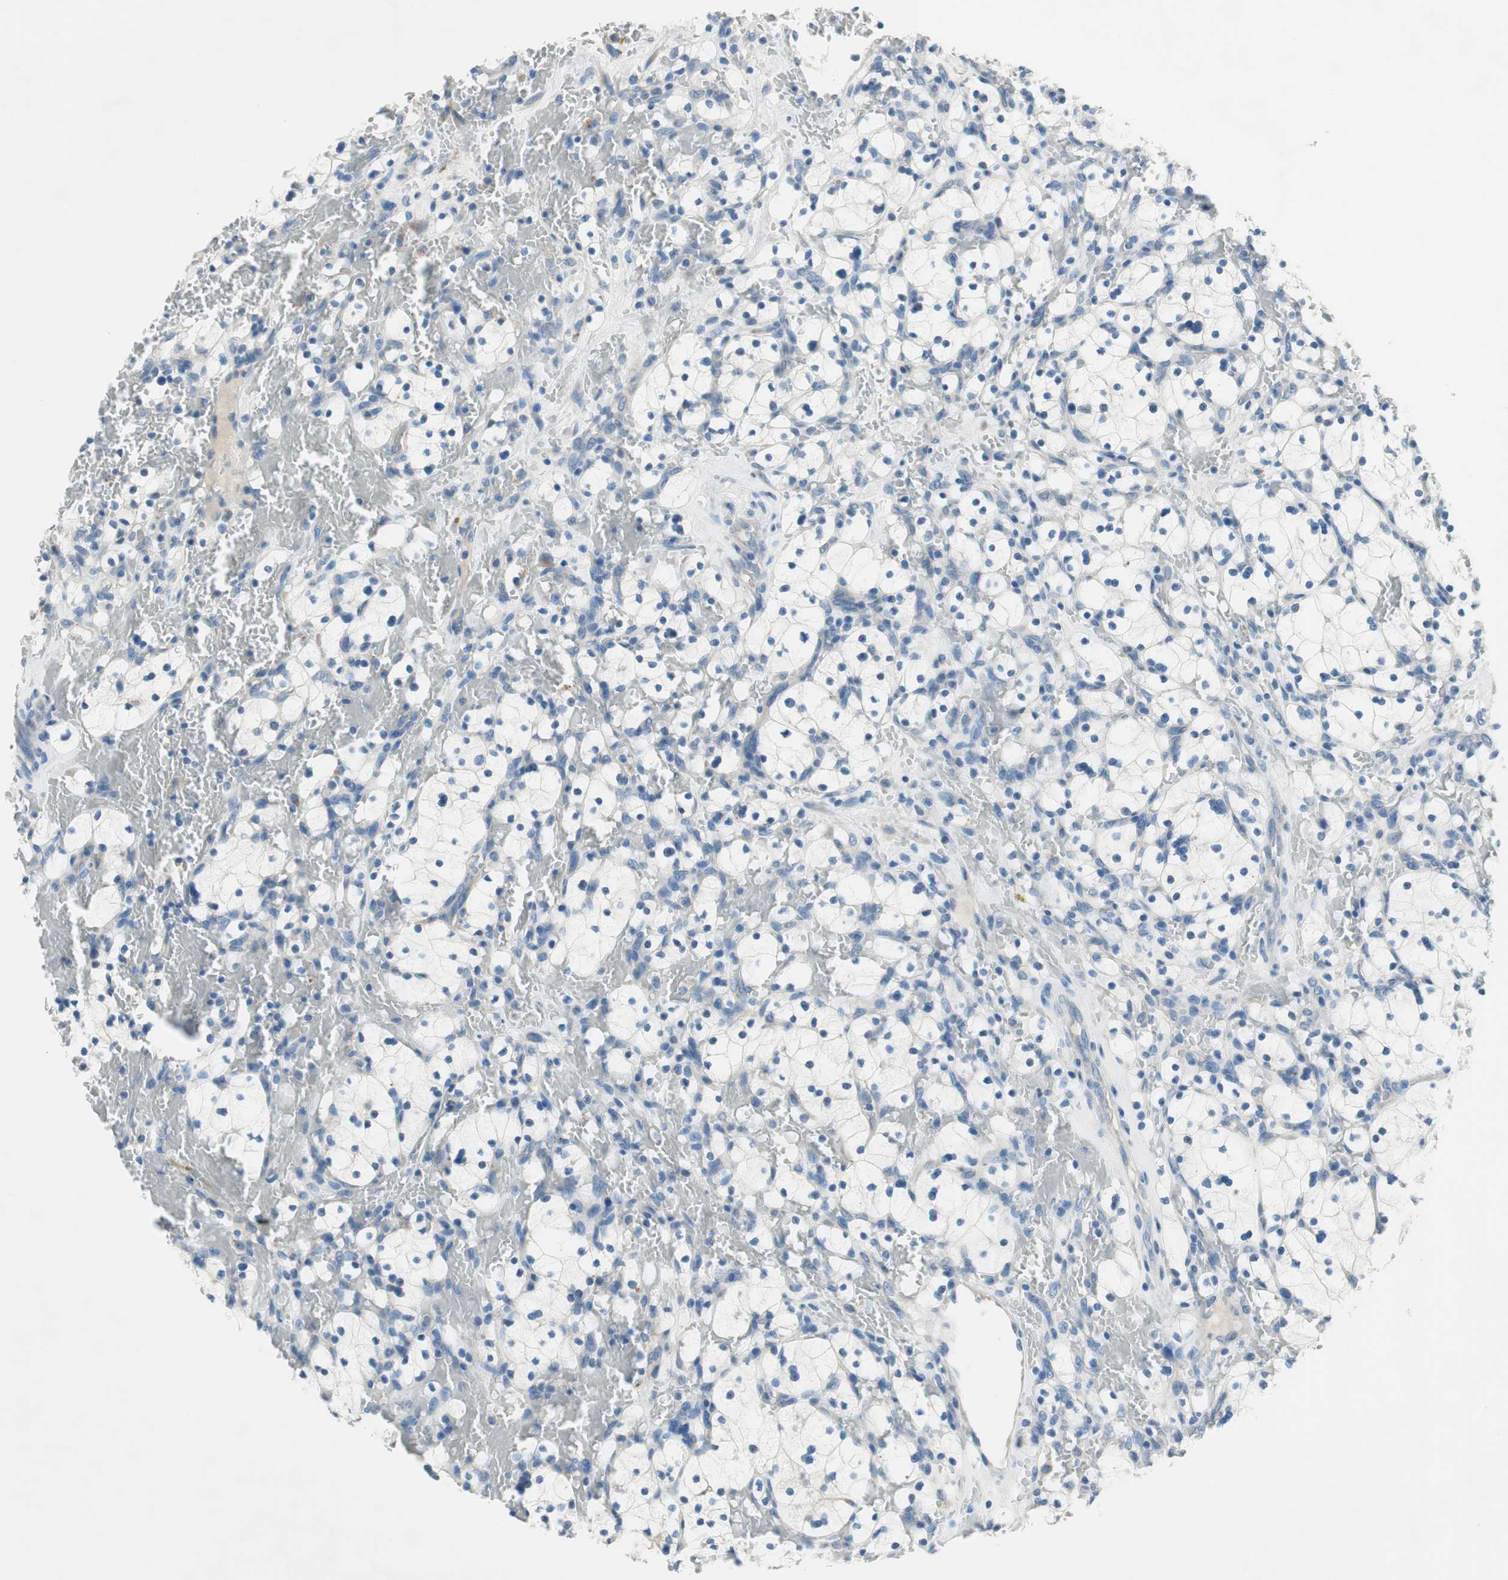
{"staining": {"intensity": "negative", "quantity": "none", "location": "none"}, "tissue": "renal cancer", "cell_type": "Tumor cells", "image_type": "cancer", "snomed": [{"axis": "morphology", "description": "Adenocarcinoma, NOS"}, {"axis": "topography", "description": "Kidney"}], "caption": "Immunohistochemistry photomicrograph of human renal cancer (adenocarcinoma) stained for a protein (brown), which exhibits no positivity in tumor cells. (Brightfield microscopy of DAB (3,3'-diaminobenzidine) immunohistochemistry (IHC) at high magnification).", "gene": "PRRG4", "patient": {"sex": "female", "age": 83}}